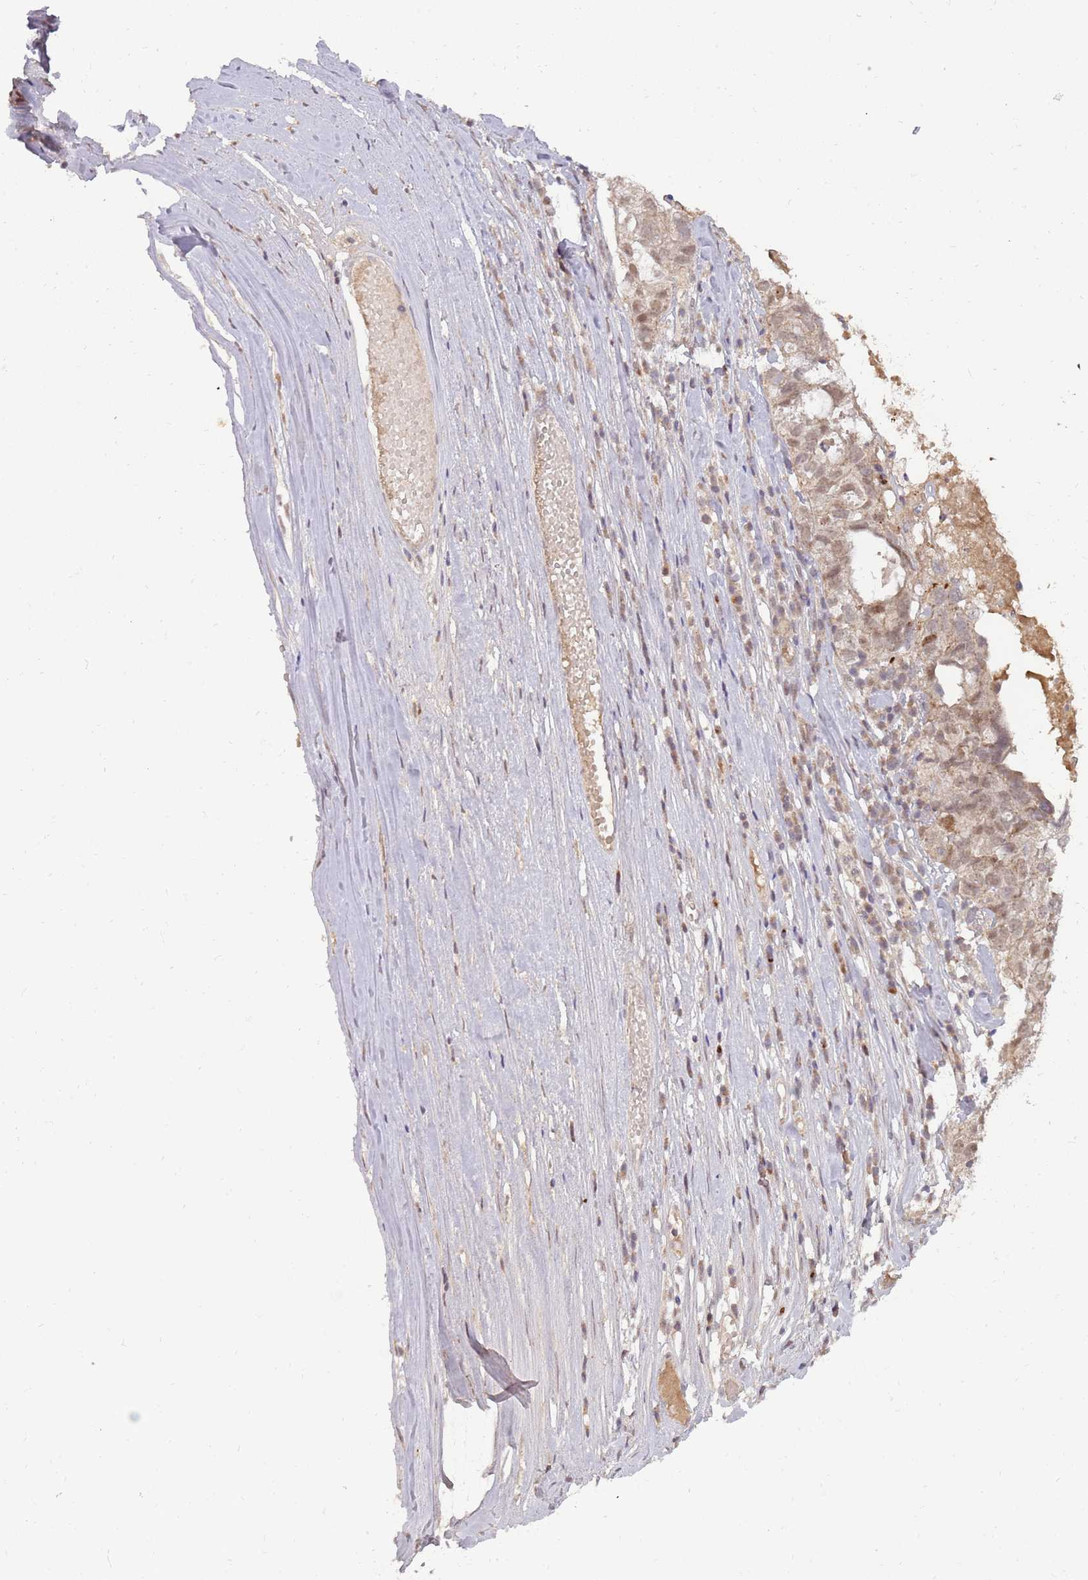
{"staining": {"intensity": "weak", "quantity": ">75%", "location": "nuclear"}, "tissue": "ovarian cancer", "cell_type": "Tumor cells", "image_type": "cancer", "snomed": [{"axis": "morphology", "description": "Carcinoma, endometroid"}, {"axis": "topography", "description": "Ovary"}], "caption": "A histopathology image showing weak nuclear staining in about >75% of tumor cells in ovarian cancer (endometroid carcinoma), as visualized by brown immunohistochemical staining.", "gene": "NBPF6", "patient": {"sex": "female", "age": 62}}